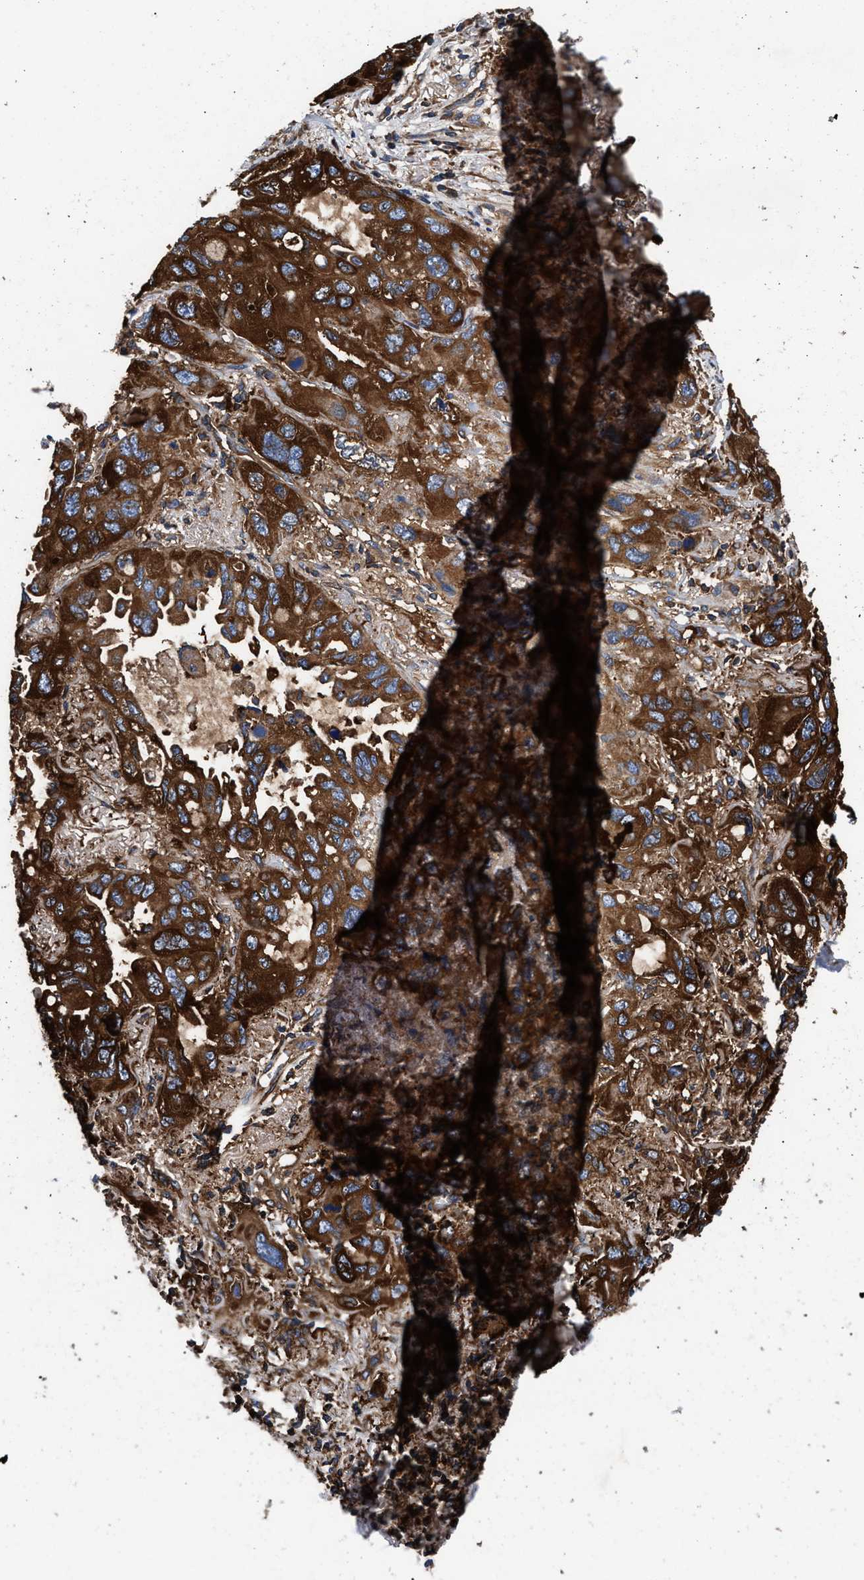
{"staining": {"intensity": "strong", "quantity": ">75%", "location": "cytoplasmic/membranous"}, "tissue": "lung cancer", "cell_type": "Tumor cells", "image_type": "cancer", "snomed": [{"axis": "morphology", "description": "Squamous cell carcinoma, NOS"}, {"axis": "topography", "description": "Lung"}], "caption": "Lung cancer was stained to show a protein in brown. There is high levels of strong cytoplasmic/membranous expression in approximately >75% of tumor cells.", "gene": "KYAT1", "patient": {"sex": "female", "age": 73}}